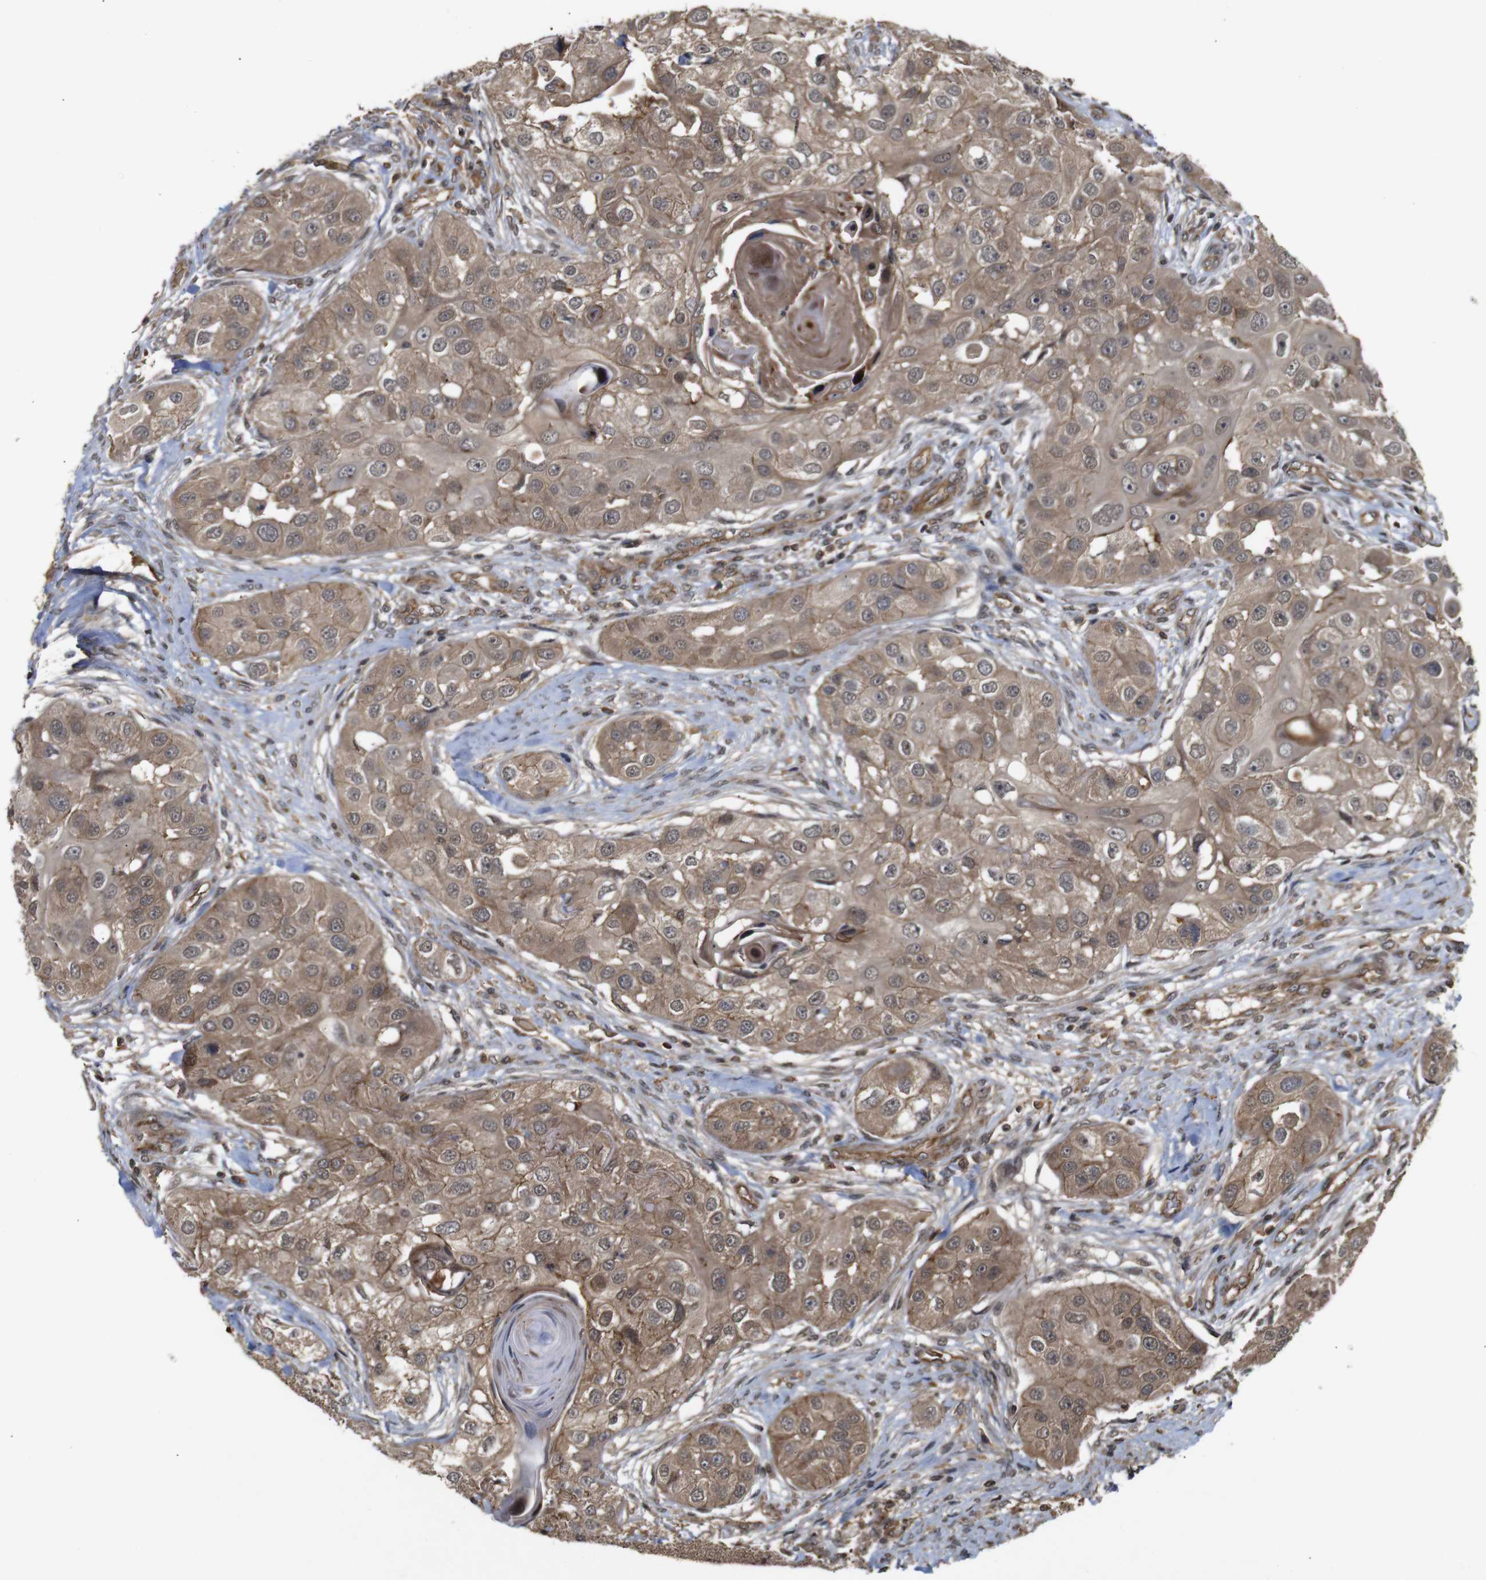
{"staining": {"intensity": "moderate", "quantity": ">75%", "location": "cytoplasmic/membranous"}, "tissue": "head and neck cancer", "cell_type": "Tumor cells", "image_type": "cancer", "snomed": [{"axis": "morphology", "description": "Normal tissue, NOS"}, {"axis": "morphology", "description": "Squamous cell carcinoma, NOS"}, {"axis": "topography", "description": "Skeletal muscle"}, {"axis": "topography", "description": "Head-Neck"}], "caption": "Immunohistochemical staining of human head and neck cancer demonstrates medium levels of moderate cytoplasmic/membranous protein staining in about >75% of tumor cells.", "gene": "NANOS1", "patient": {"sex": "male", "age": 51}}